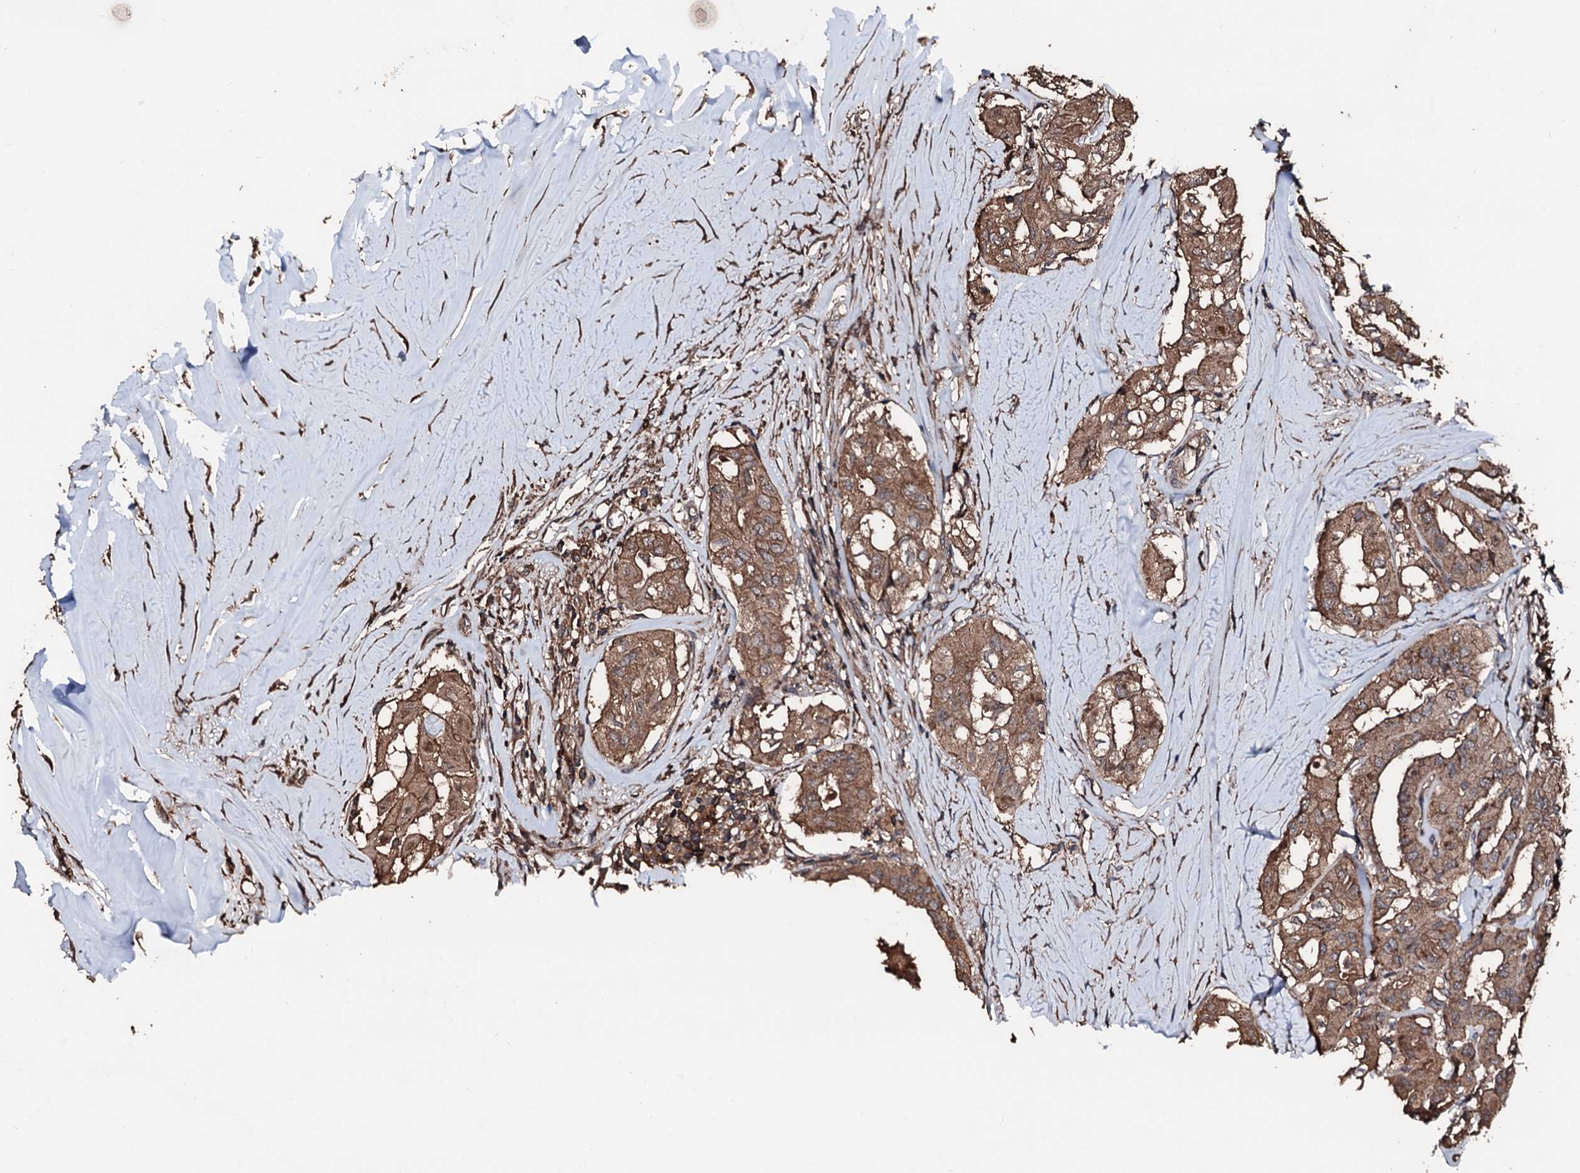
{"staining": {"intensity": "moderate", "quantity": ">75%", "location": "cytoplasmic/membranous"}, "tissue": "thyroid cancer", "cell_type": "Tumor cells", "image_type": "cancer", "snomed": [{"axis": "morphology", "description": "Papillary adenocarcinoma, NOS"}, {"axis": "topography", "description": "Thyroid gland"}], "caption": "Protein staining of thyroid cancer tissue exhibits moderate cytoplasmic/membranous expression in approximately >75% of tumor cells.", "gene": "KIF18A", "patient": {"sex": "female", "age": 59}}